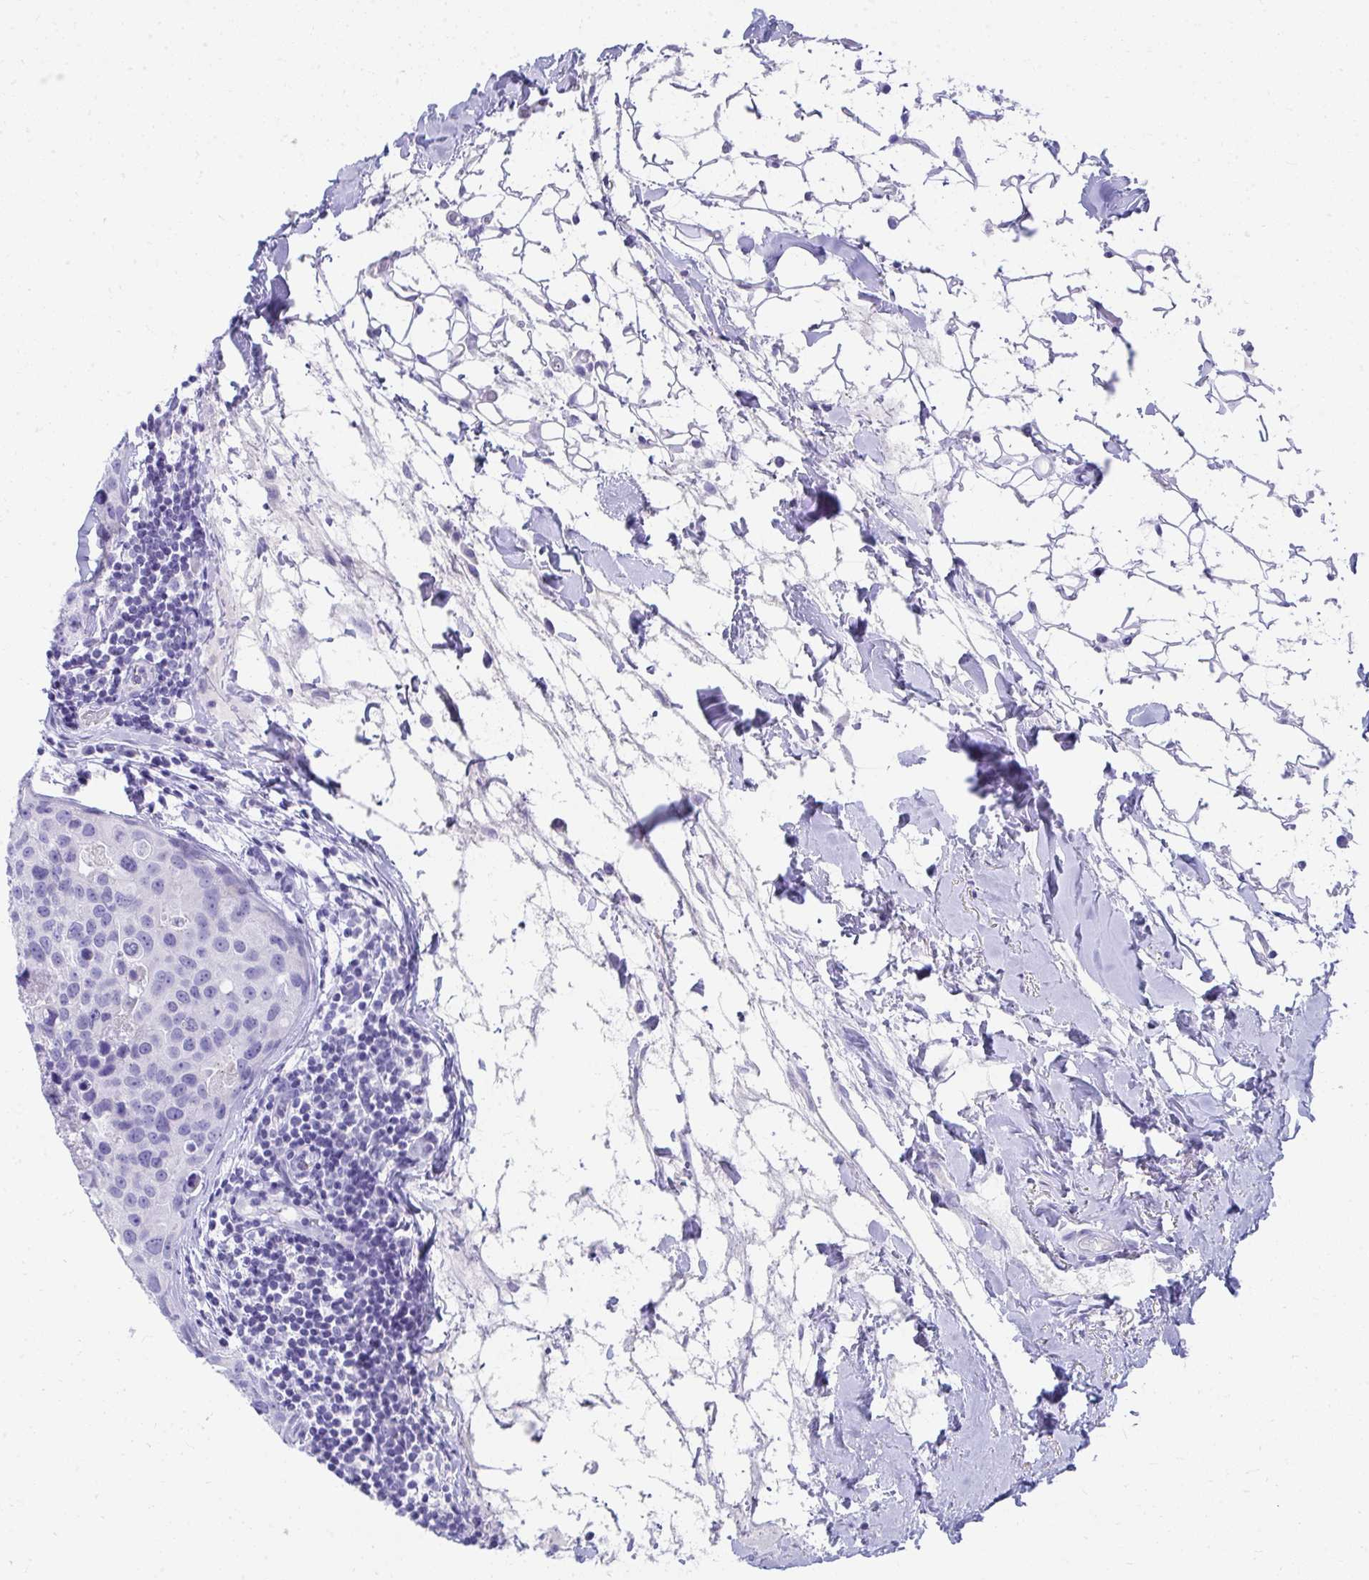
{"staining": {"intensity": "negative", "quantity": "none", "location": "none"}, "tissue": "breast cancer", "cell_type": "Tumor cells", "image_type": "cancer", "snomed": [{"axis": "morphology", "description": "Duct carcinoma"}, {"axis": "topography", "description": "Breast"}], "caption": "A high-resolution micrograph shows immunohistochemistry (IHC) staining of breast cancer (invasive ductal carcinoma), which shows no significant expression in tumor cells. (DAB (3,3'-diaminobenzidine) IHC visualized using brightfield microscopy, high magnification).", "gene": "SEC14L3", "patient": {"sex": "female", "age": 24}}